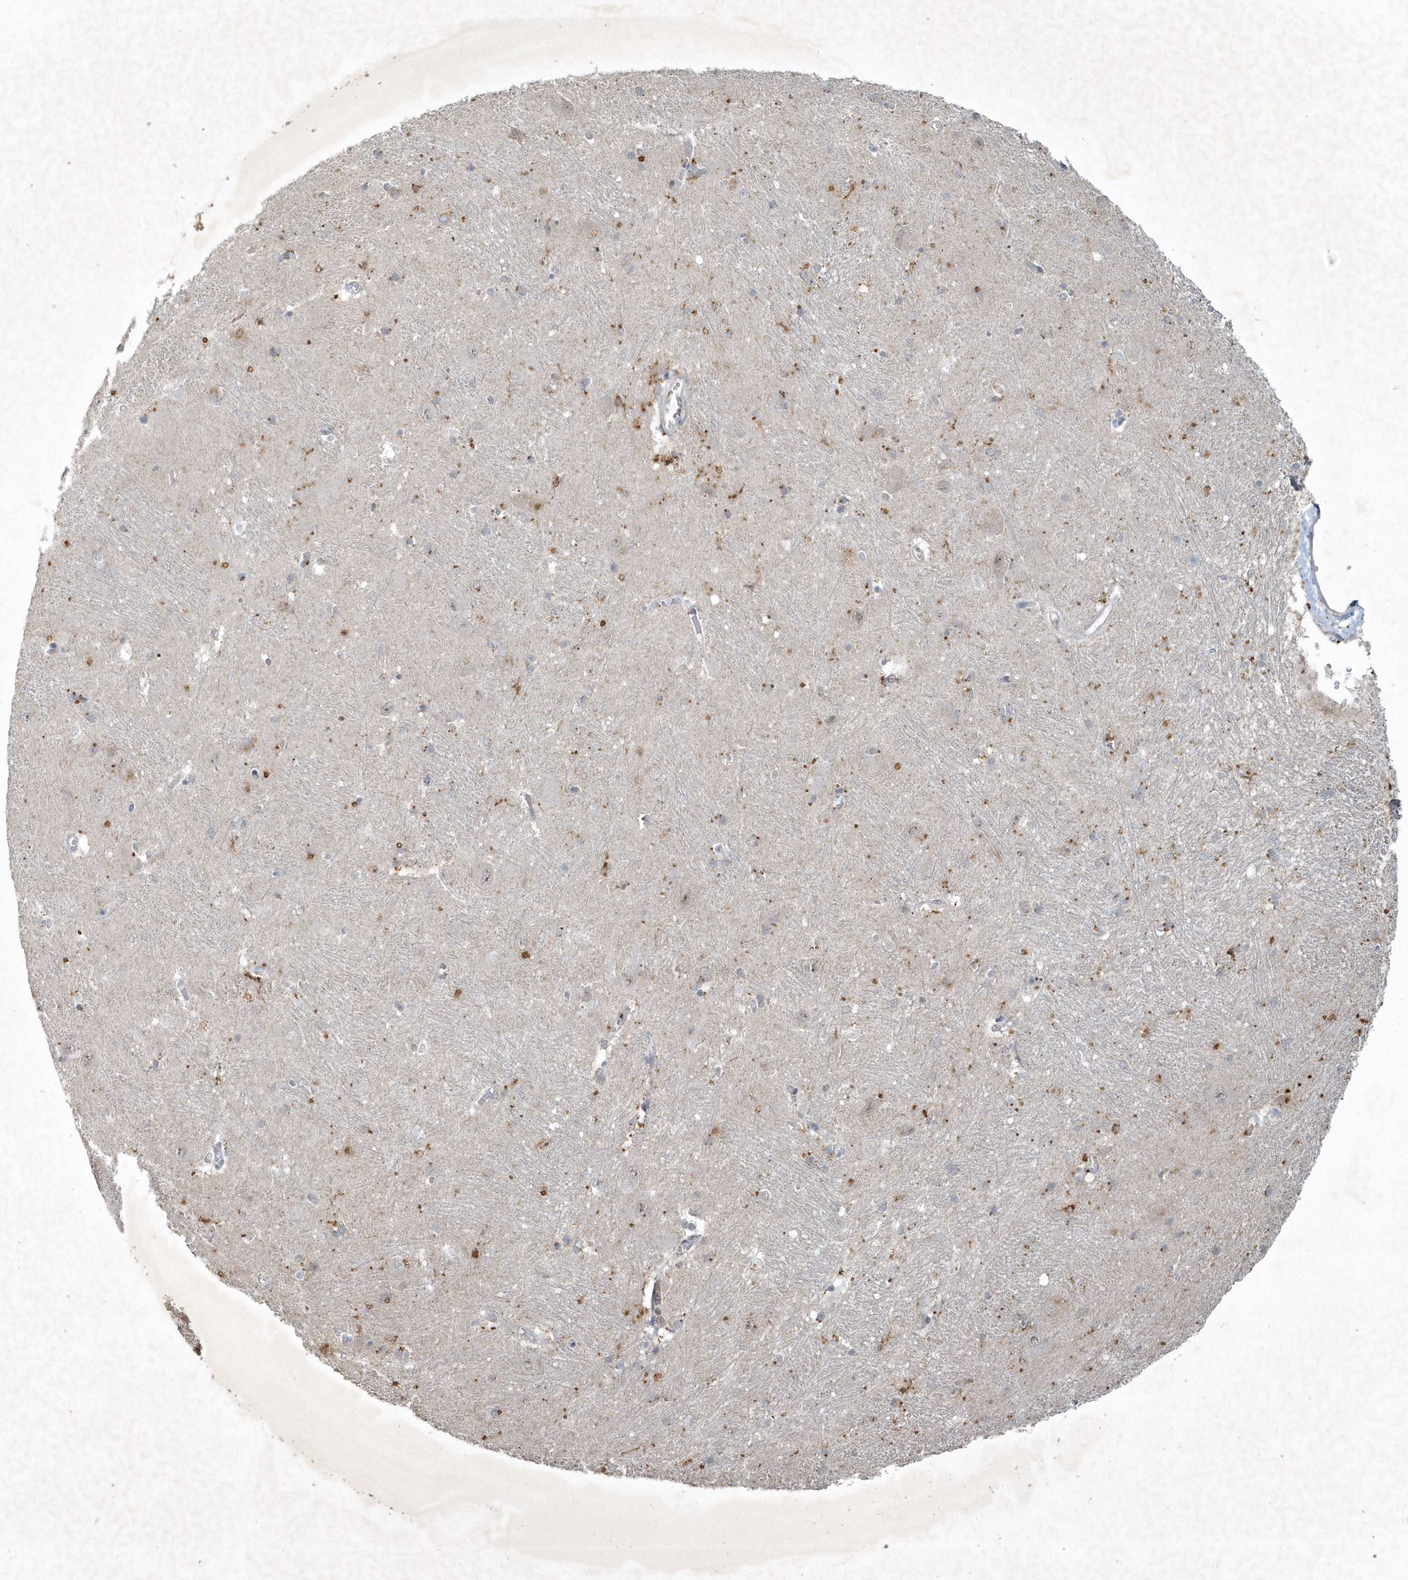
{"staining": {"intensity": "moderate", "quantity": "<25%", "location": "cytoplasmic/membranous"}, "tissue": "caudate", "cell_type": "Glial cells", "image_type": "normal", "snomed": [{"axis": "morphology", "description": "Normal tissue, NOS"}, {"axis": "topography", "description": "Lateral ventricle wall"}], "caption": "Brown immunohistochemical staining in normal human caudate exhibits moderate cytoplasmic/membranous positivity in about <25% of glial cells.", "gene": "THG1L", "patient": {"sex": "male", "age": 37}}